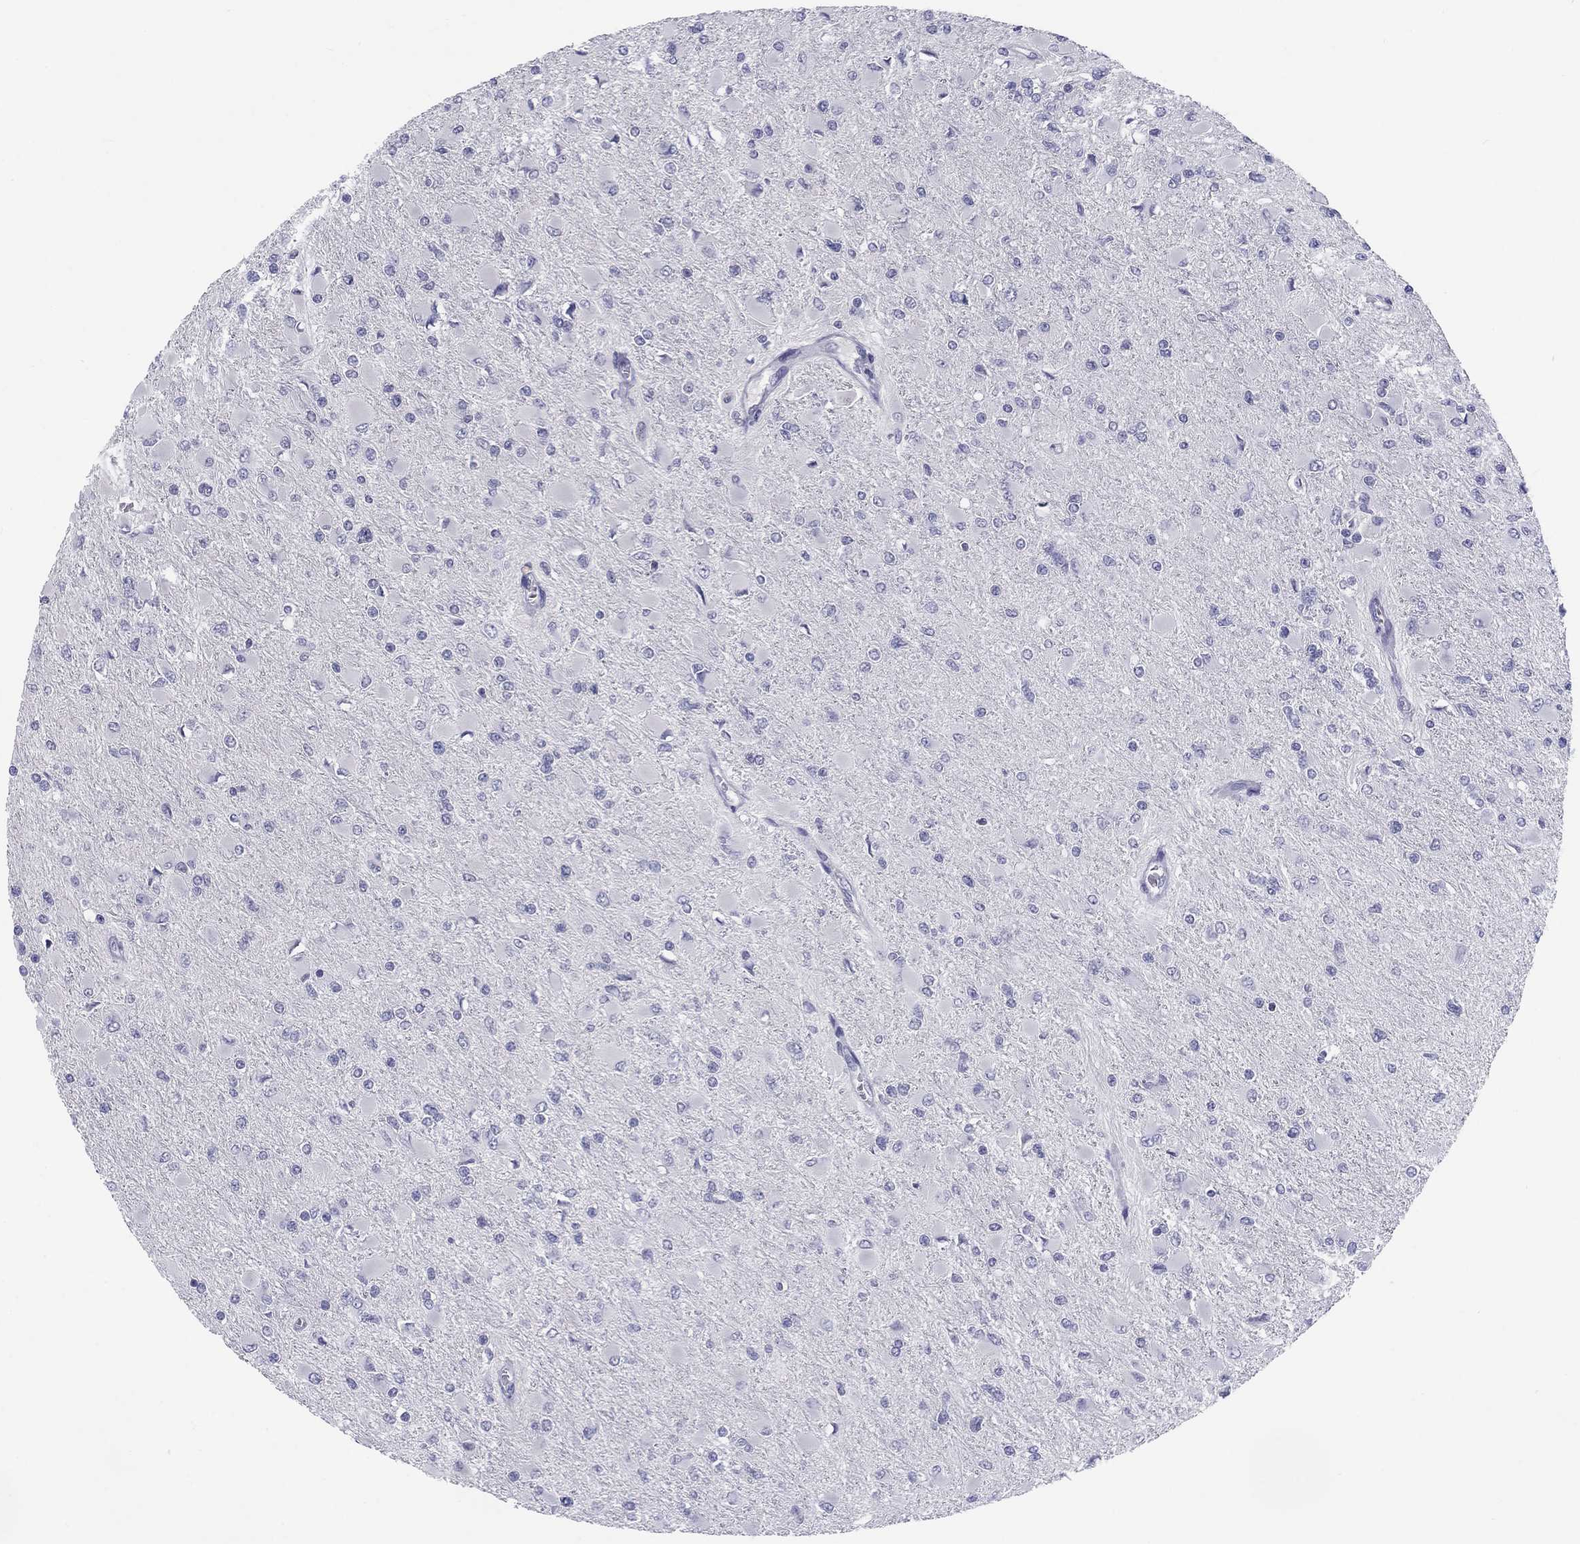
{"staining": {"intensity": "negative", "quantity": "none", "location": "none"}, "tissue": "glioma", "cell_type": "Tumor cells", "image_type": "cancer", "snomed": [{"axis": "morphology", "description": "Glioma, malignant, High grade"}, {"axis": "topography", "description": "Cerebral cortex"}], "caption": "DAB (3,3'-diaminobenzidine) immunohistochemical staining of human glioma reveals no significant staining in tumor cells.", "gene": "CACNA1A", "patient": {"sex": "female", "age": 36}}